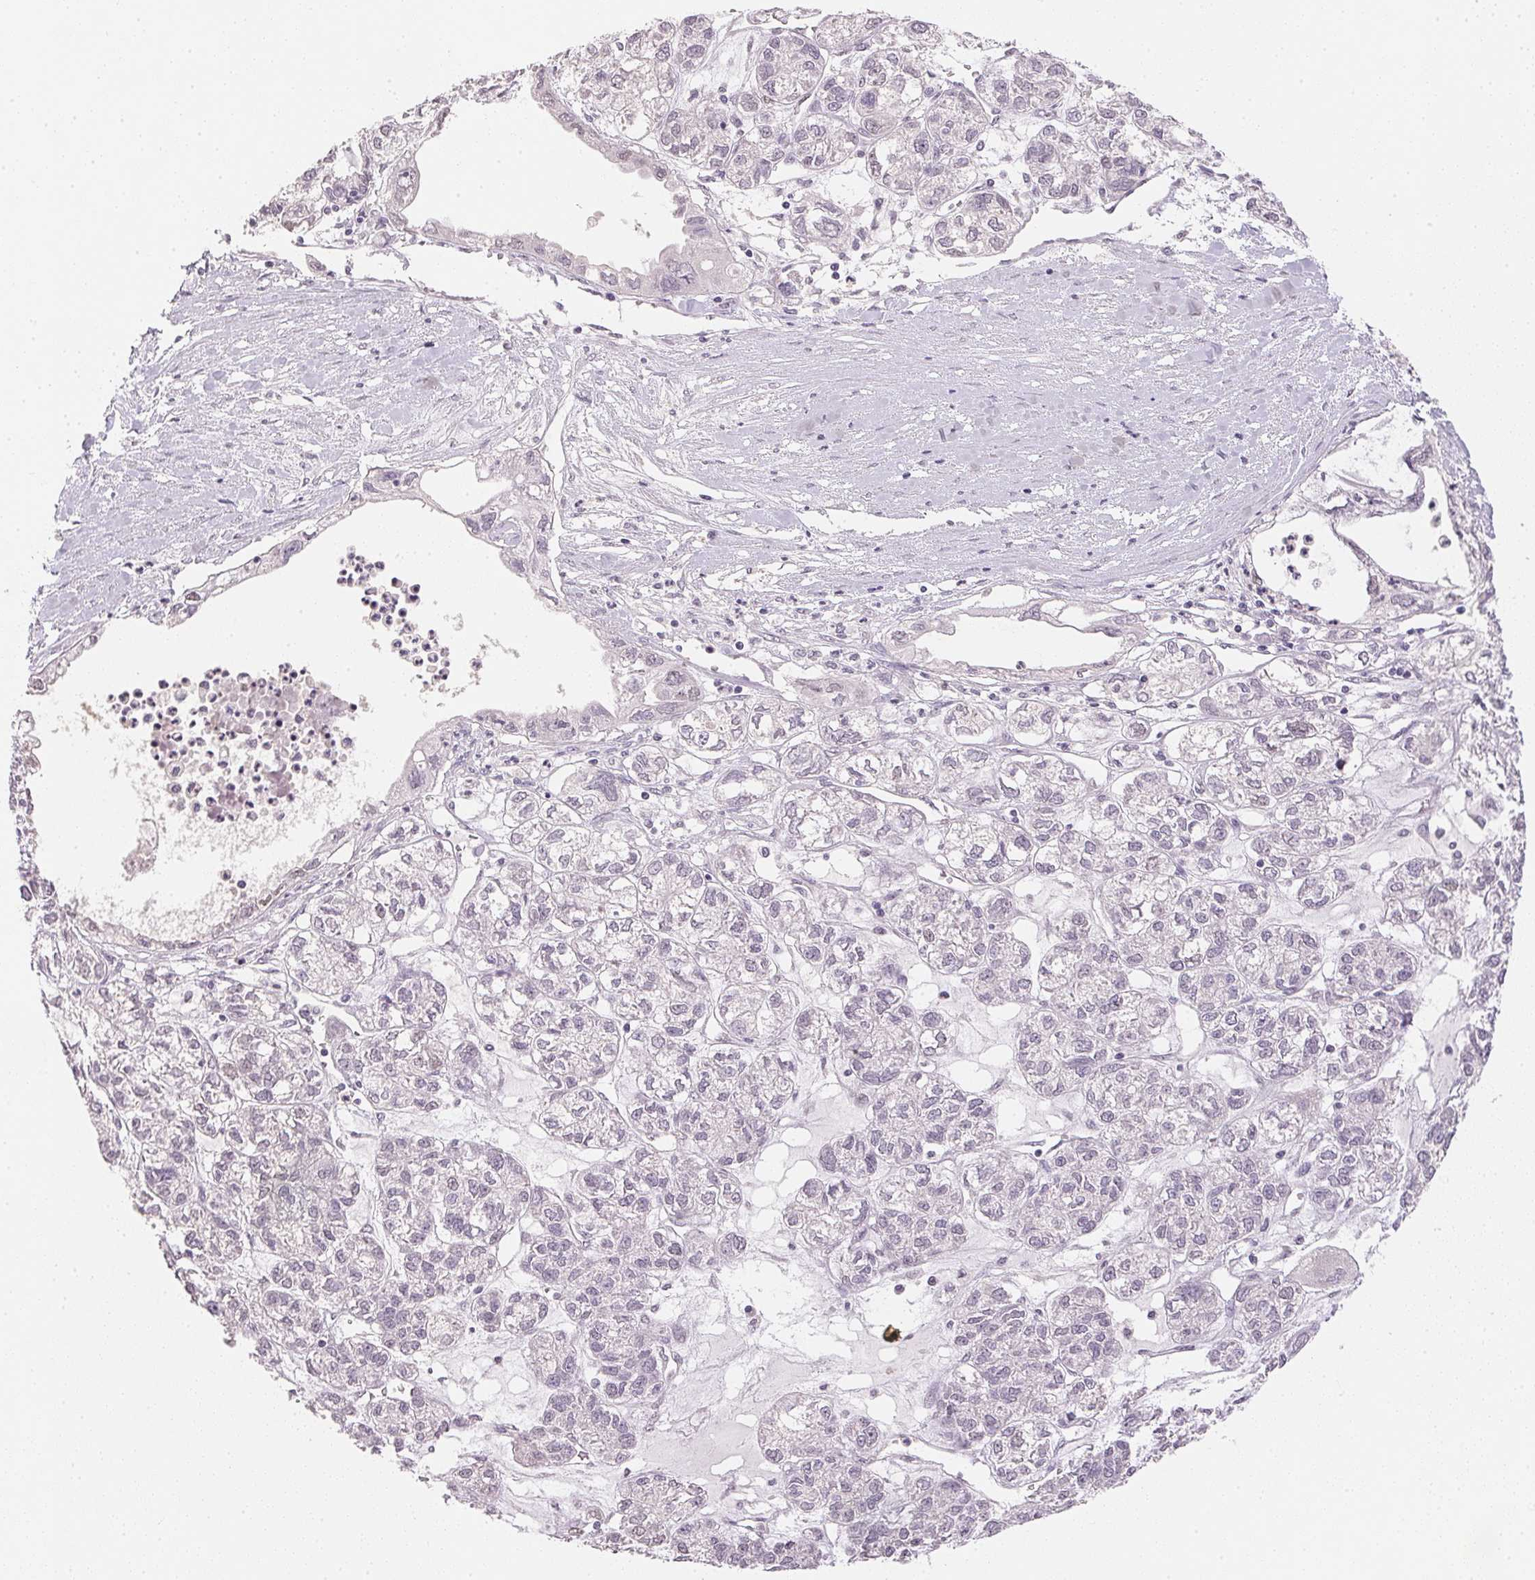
{"staining": {"intensity": "negative", "quantity": "none", "location": "none"}, "tissue": "ovarian cancer", "cell_type": "Tumor cells", "image_type": "cancer", "snomed": [{"axis": "morphology", "description": "Carcinoma, endometroid"}, {"axis": "topography", "description": "Ovary"}], "caption": "Tumor cells are negative for protein expression in human ovarian endometroid carcinoma. (DAB IHC with hematoxylin counter stain).", "gene": "POLR3G", "patient": {"sex": "female", "age": 64}}